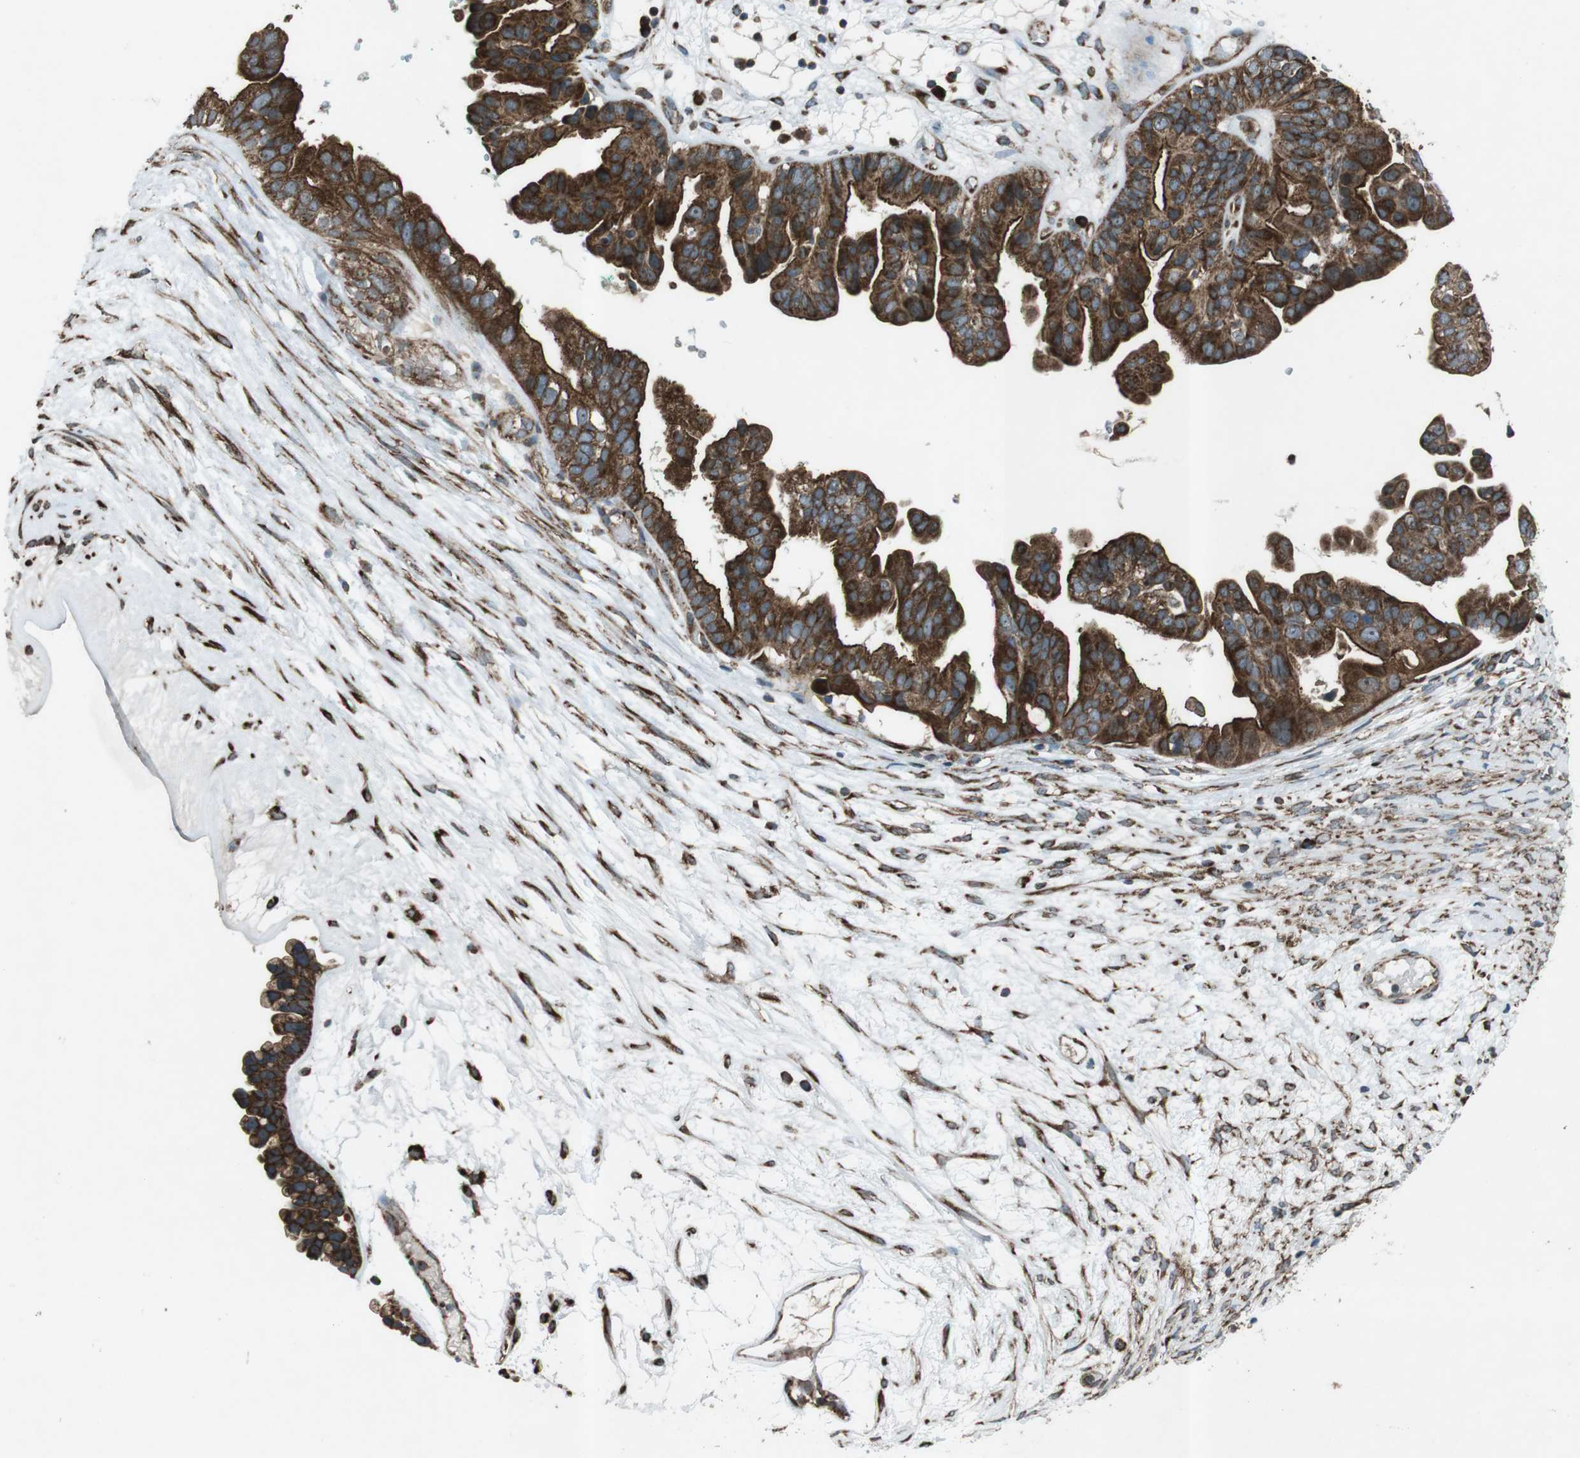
{"staining": {"intensity": "strong", "quantity": "25%-75%", "location": "cytoplasmic/membranous"}, "tissue": "ovarian cancer", "cell_type": "Tumor cells", "image_type": "cancer", "snomed": [{"axis": "morphology", "description": "Cystadenocarcinoma, serous, NOS"}, {"axis": "topography", "description": "Ovary"}], "caption": "Serous cystadenocarcinoma (ovarian) was stained to show a protein in brown. There is high levels of strong cytoplasmic/membranous staining in approximately 25%-75% of tumor cells.", "gene": "SLC41A1", "patient": {"sex": "female", "age": 56}}